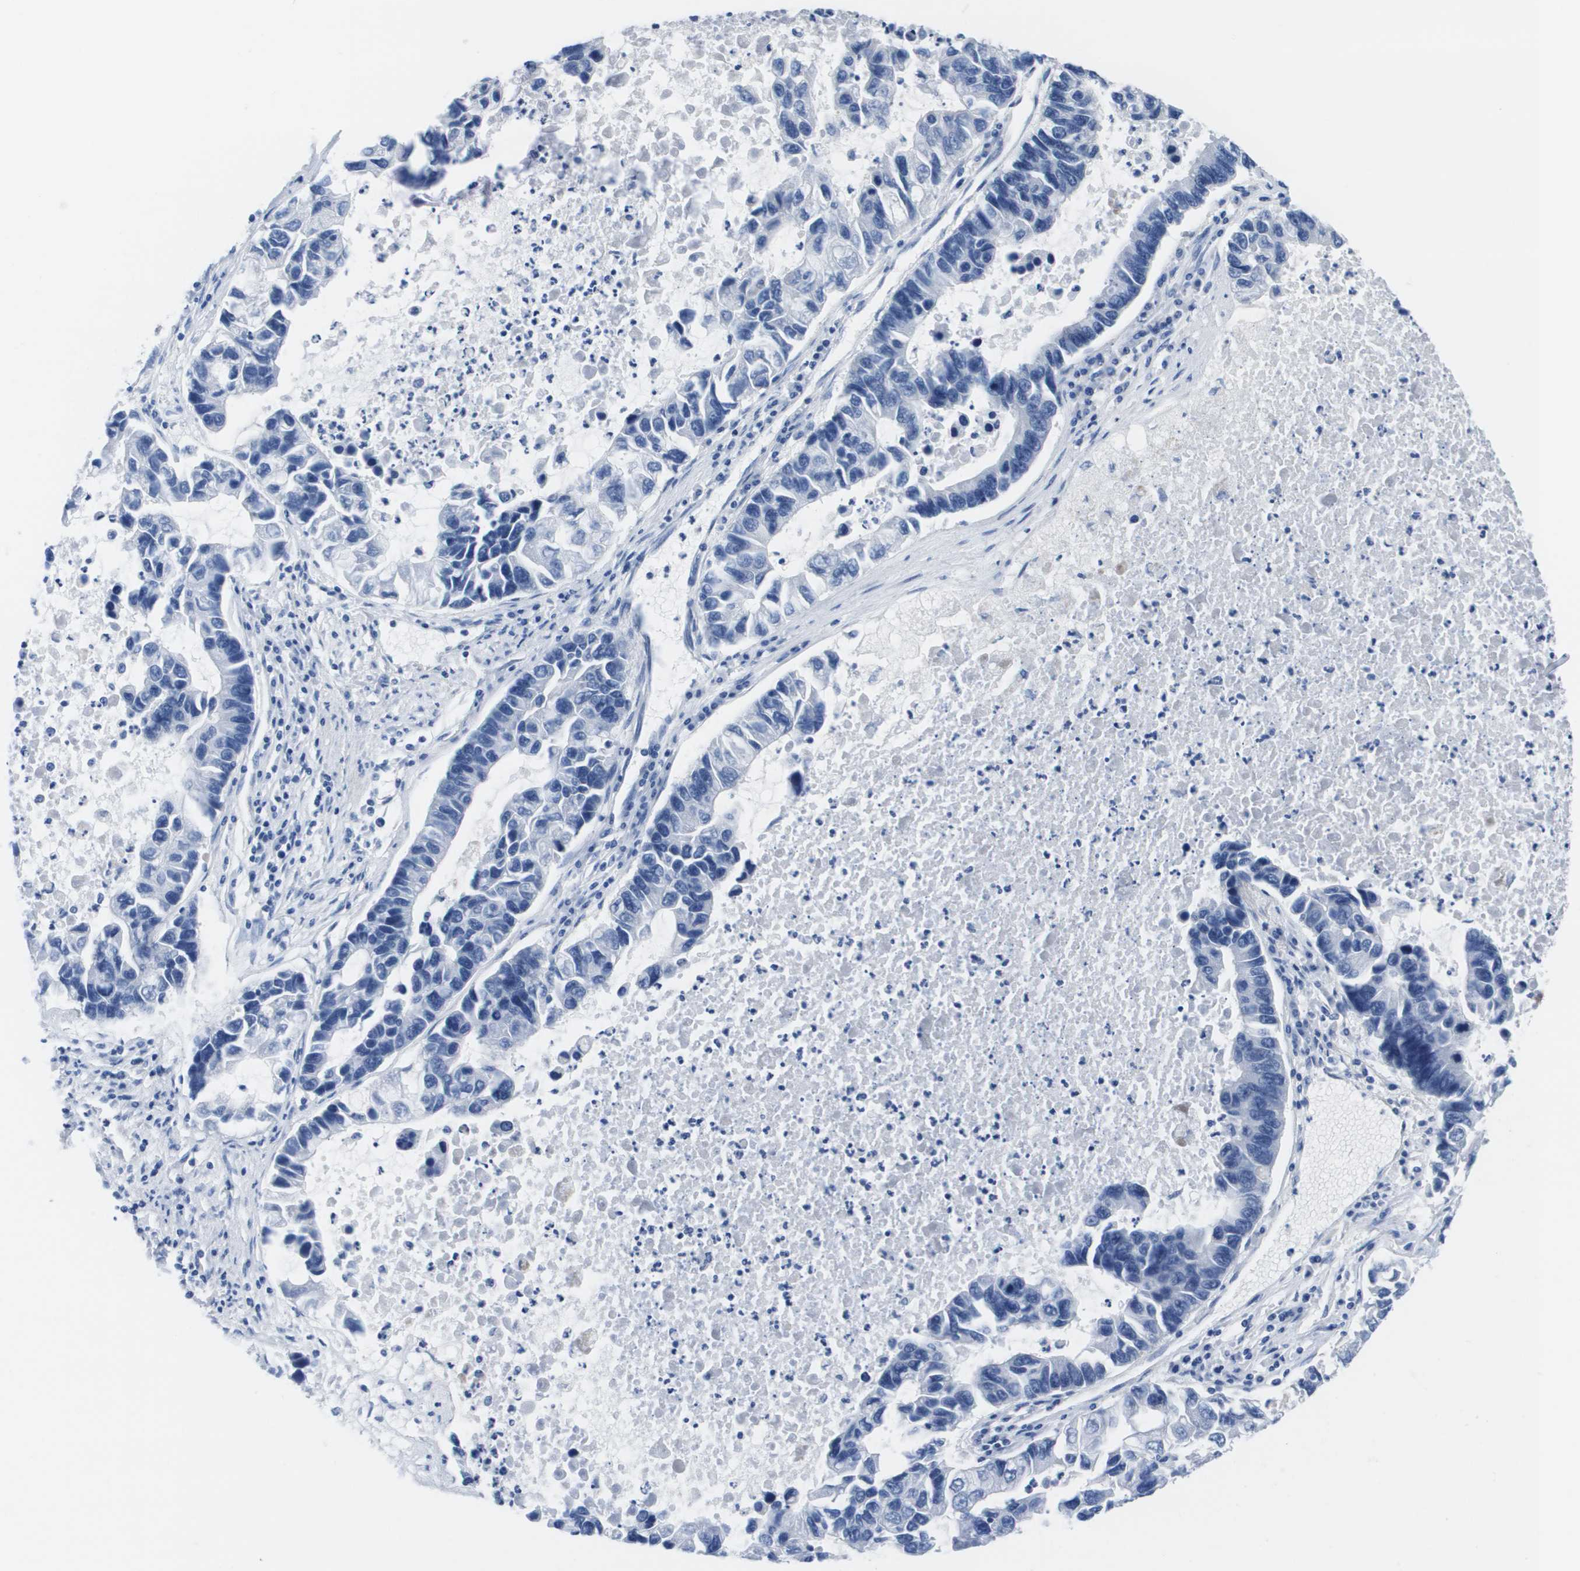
{"staining": {"intensity": "negative", "quantity": "none", "location": "none"}, "tissue": "lung cancer", "cell_type": "Tumor cells", "image_type": "cancer", "snomed": [{"axis": "morphology", "description": "Adenocarcinoma, NOS"}, {"axis": "topography", "description": "Lung"}], "caption": "Lung adenocarcinoma was stained to show a protein in brown. There is no significant positivity in tumor cells.", "gene": "APOA1", "patient": {"sex": "female", "age": 51}}